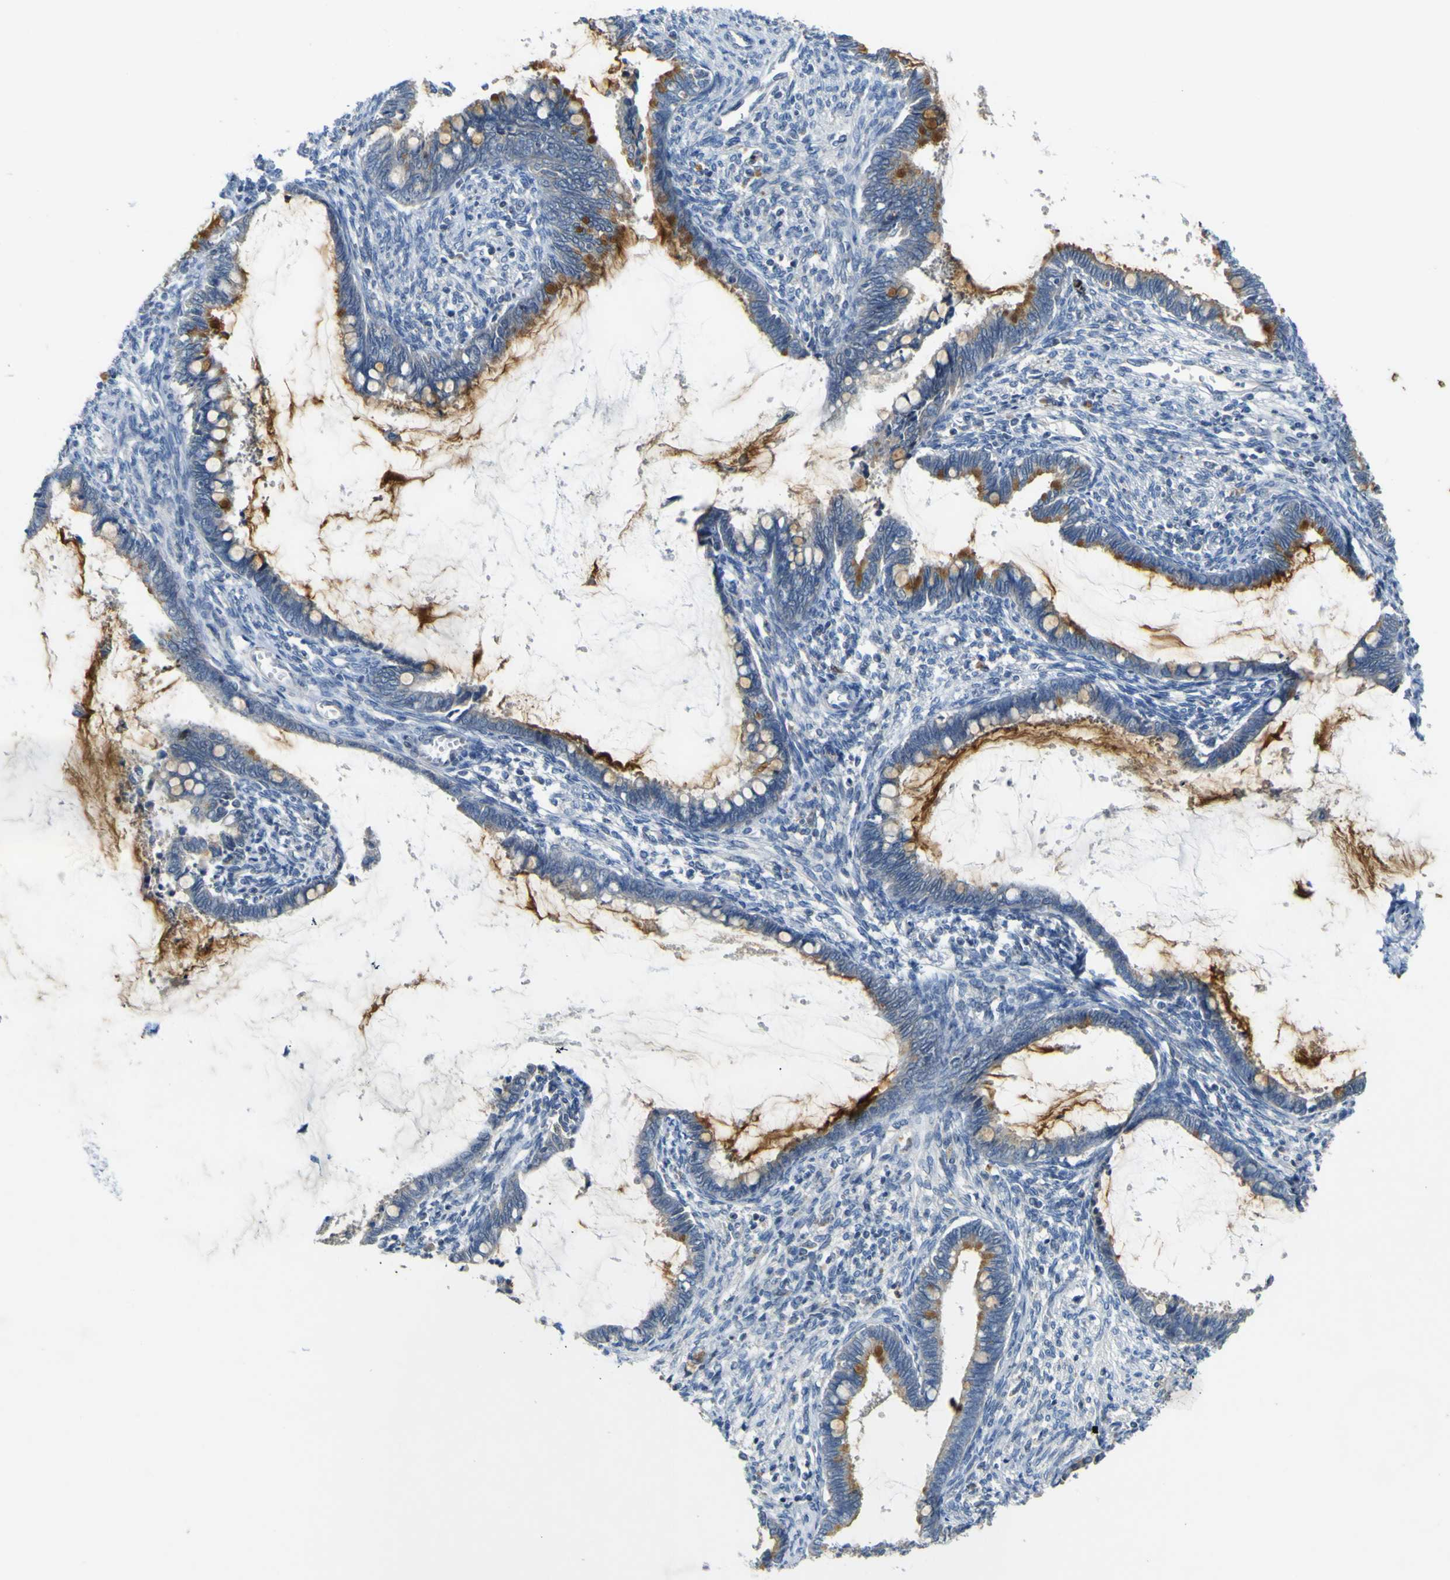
{"staining": {"intensity": "moderate", "quantity": "25%-75%", "location": "cytoplasmic/membranous"}, "tissue": "cervical cancer", "cell_type": "Tumor cells", "image_type": "cancer", "snomed": [{"axis": "morphology", "description": "Adenocarcinoma, NOS"}, {"axis": "topography", "description": "Cervix"}], "caption": "Immunohistochemical staining of human cervical cancer (adenocarcinoma) displays medium levels of moderate cytoplasmic/membranous positivity in approximately 25%-75% of tumor cells.", "gene": "LDLR", "patient": {"sex": "female", "age": 44}}